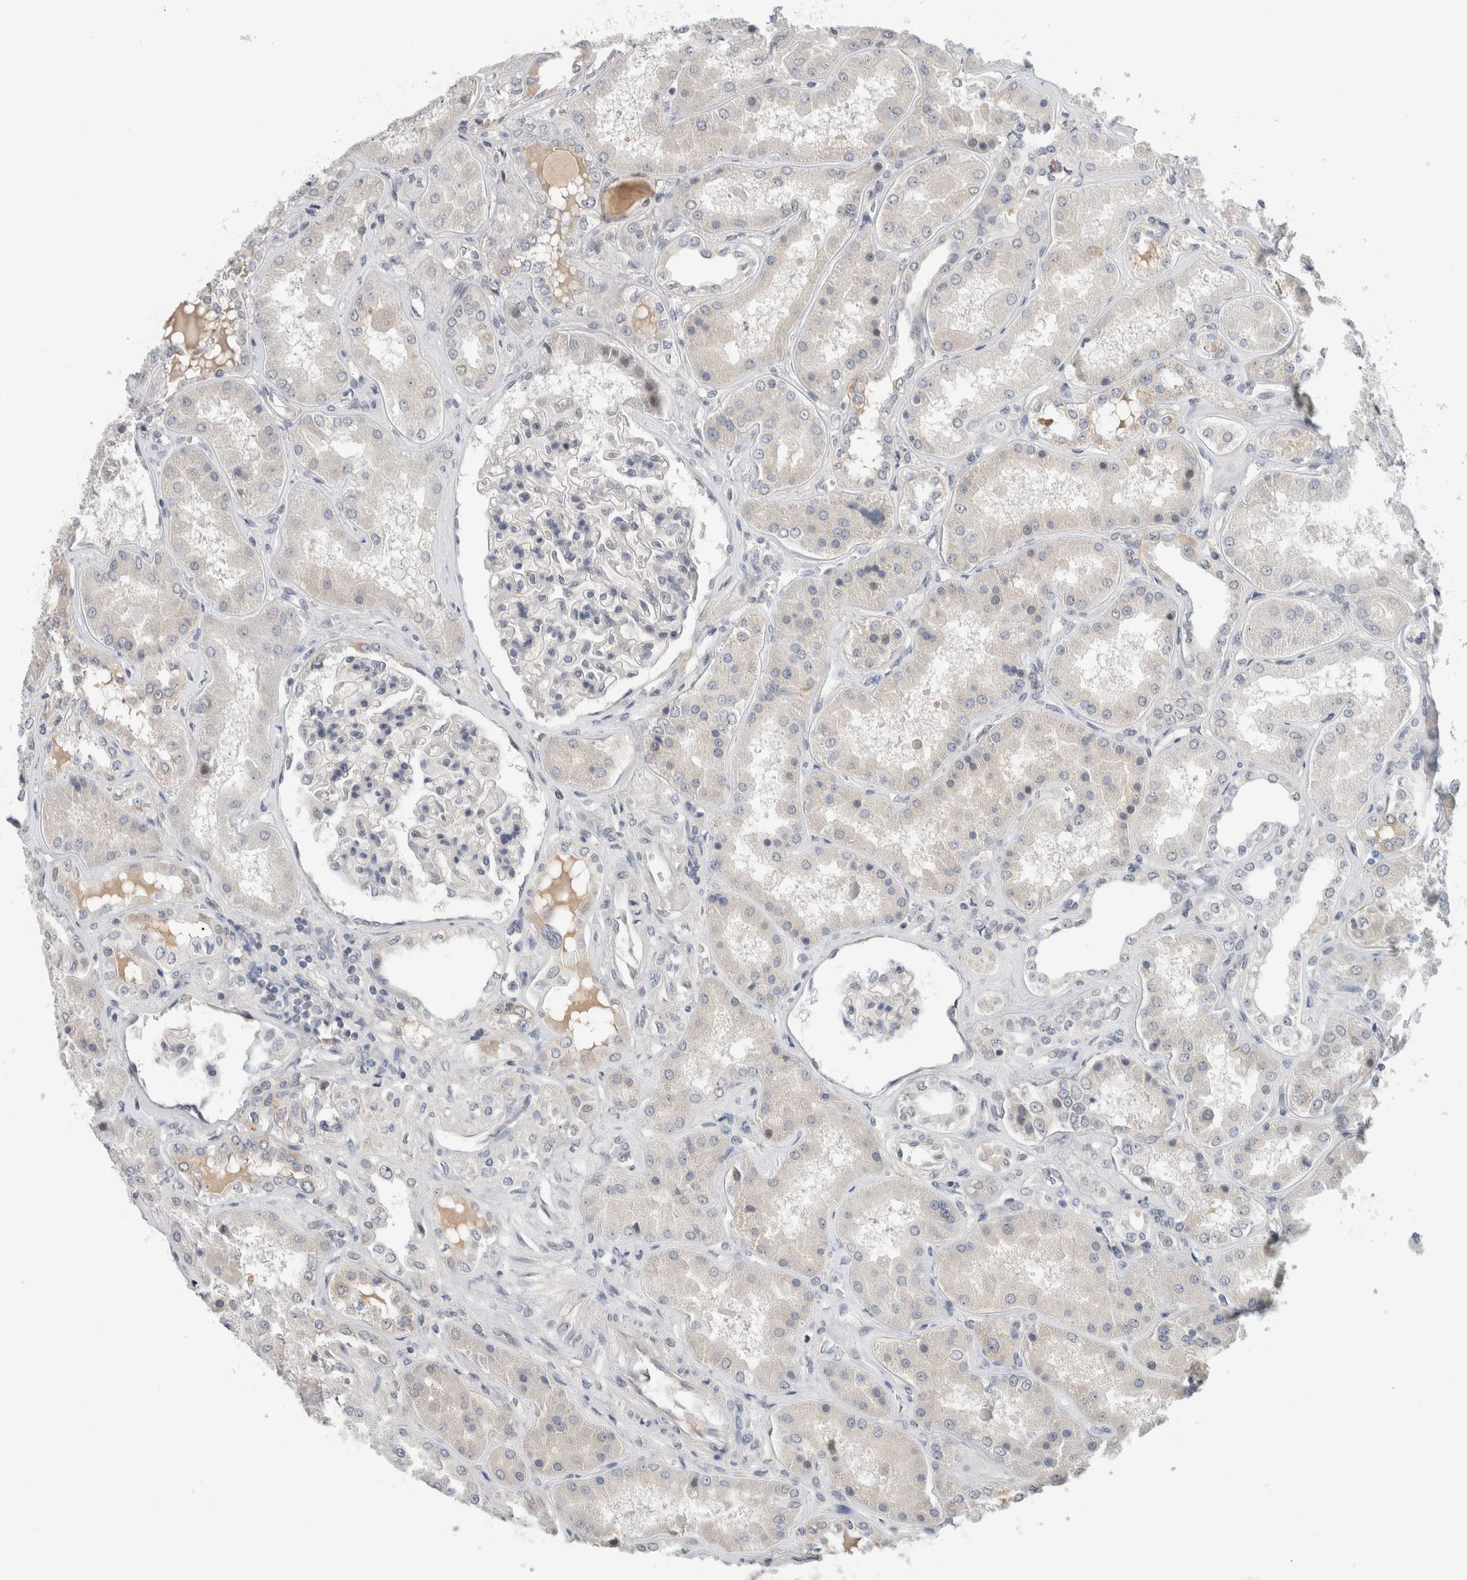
{"staining": {"intensity": "weak", "quantity": "<25%", "location": "cytoplasmic/membranous"}, "tissue": "kidney", "cell_type": "Cells in glomeruli", "image_type": "normal", "snomed": [{"axis": "morphology", "description": "Normal tissue, NOS"}, {"axis": "topography", "description": "Kidney"}], "caption": "Immunohistochemical staining of unremarkable kidney shows no significant positivity in cells in glomeruli. (Brightfield microscopy of DAB (3,3'-diaminobenzidine) immunohistochemistry (IHC) at high magnification).", "gene": "HCN3", "patient": {"sex": "female", "age": 56}}